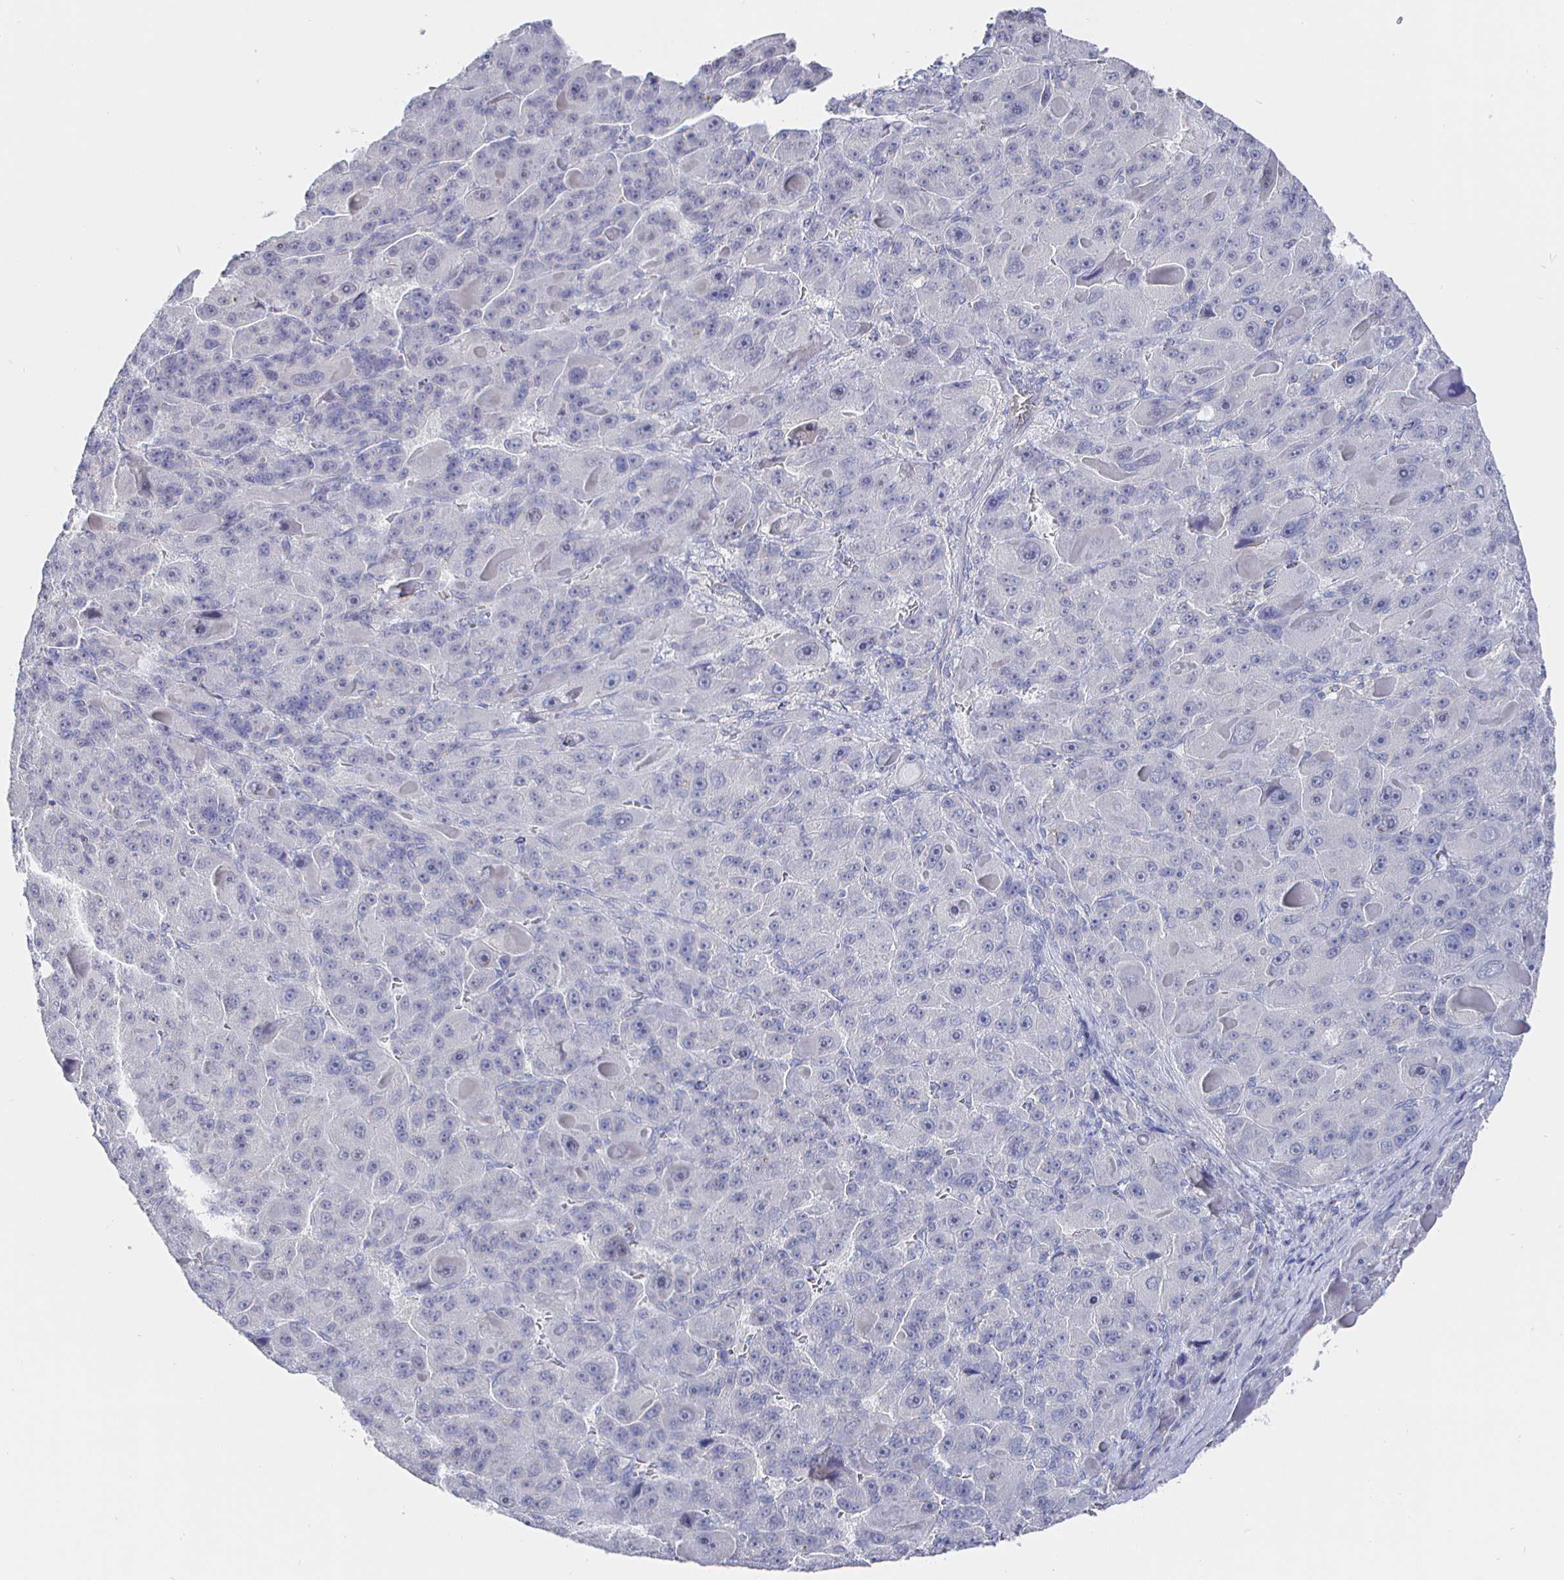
{"staining": {"intensity": "negative", "quantity": "none", "location": "none"}, "tissue": "liver cancer", "cell_type": "Tumor cells", "image_type": "cancer", "snomed": [{"axis": "morphology", "description": "Carcinoma, Hepatocellular, NOS"}, {"axis": "topography", "description": "Liver"}], "caption": "The photomicrograph reveals no significant positivity in tumor cells of hepatocellular carcinoma (liver).", "gene": "LRRC23", "patient": {"sex": "male", "age": 76}}